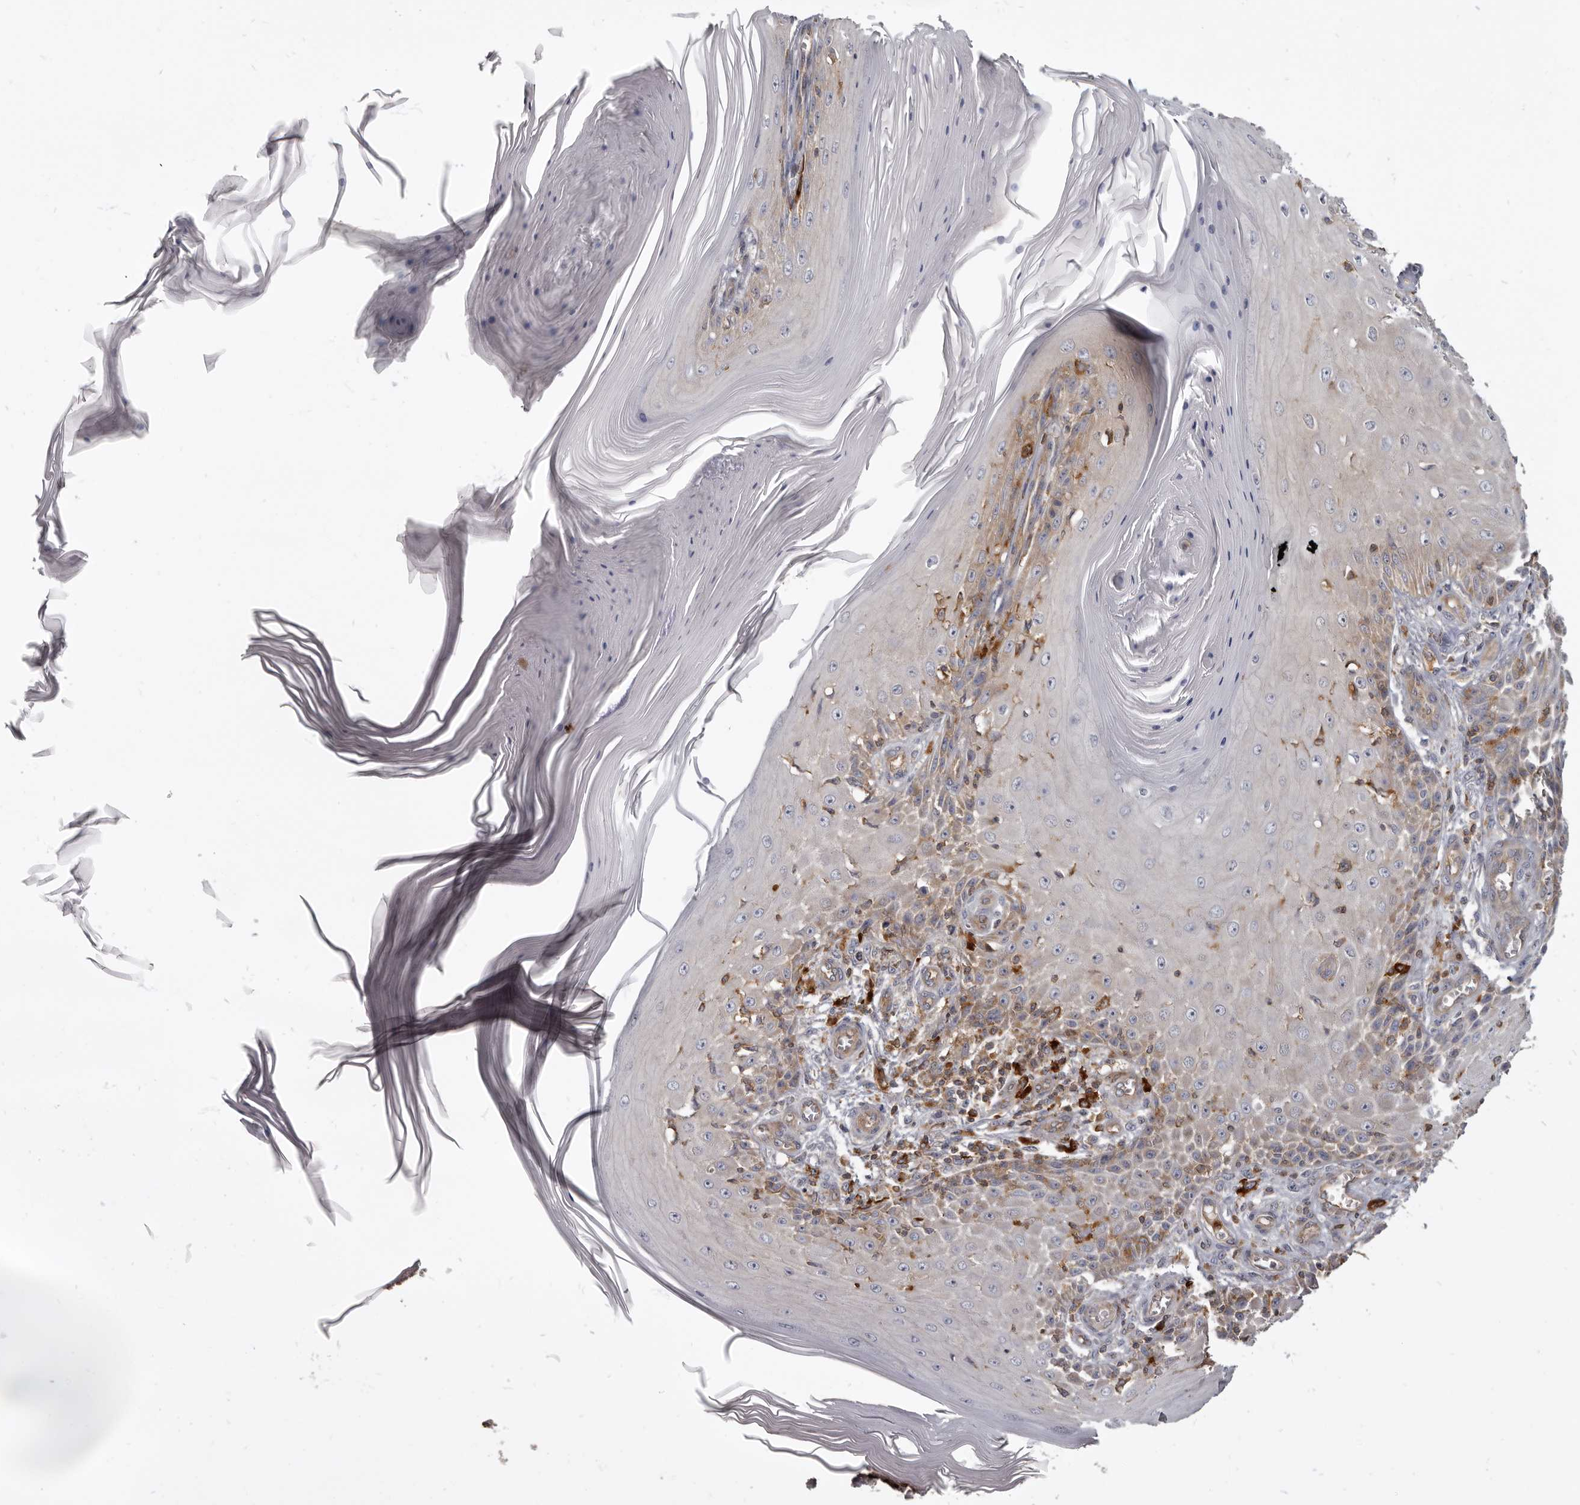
{"staining": {"intensity": "weak", "quantity": "<25%", "location": "cytoplasmic/membranous"}, "tissue": "skin cancer", "cell_type": "Tumor cells", "image_type": "cancer", "snomed": [{"axis": "morphology", "description": "Squamous cell carcinoma, NOS"}, {"axis": "topography", "description": "Skin"}], "caption": "Human skin cancer stained for a protein using immunohistochemistry shows no positivity in tumor cells.", "gene": "CBL", "patient": {"sex": "female", "age": 73}}